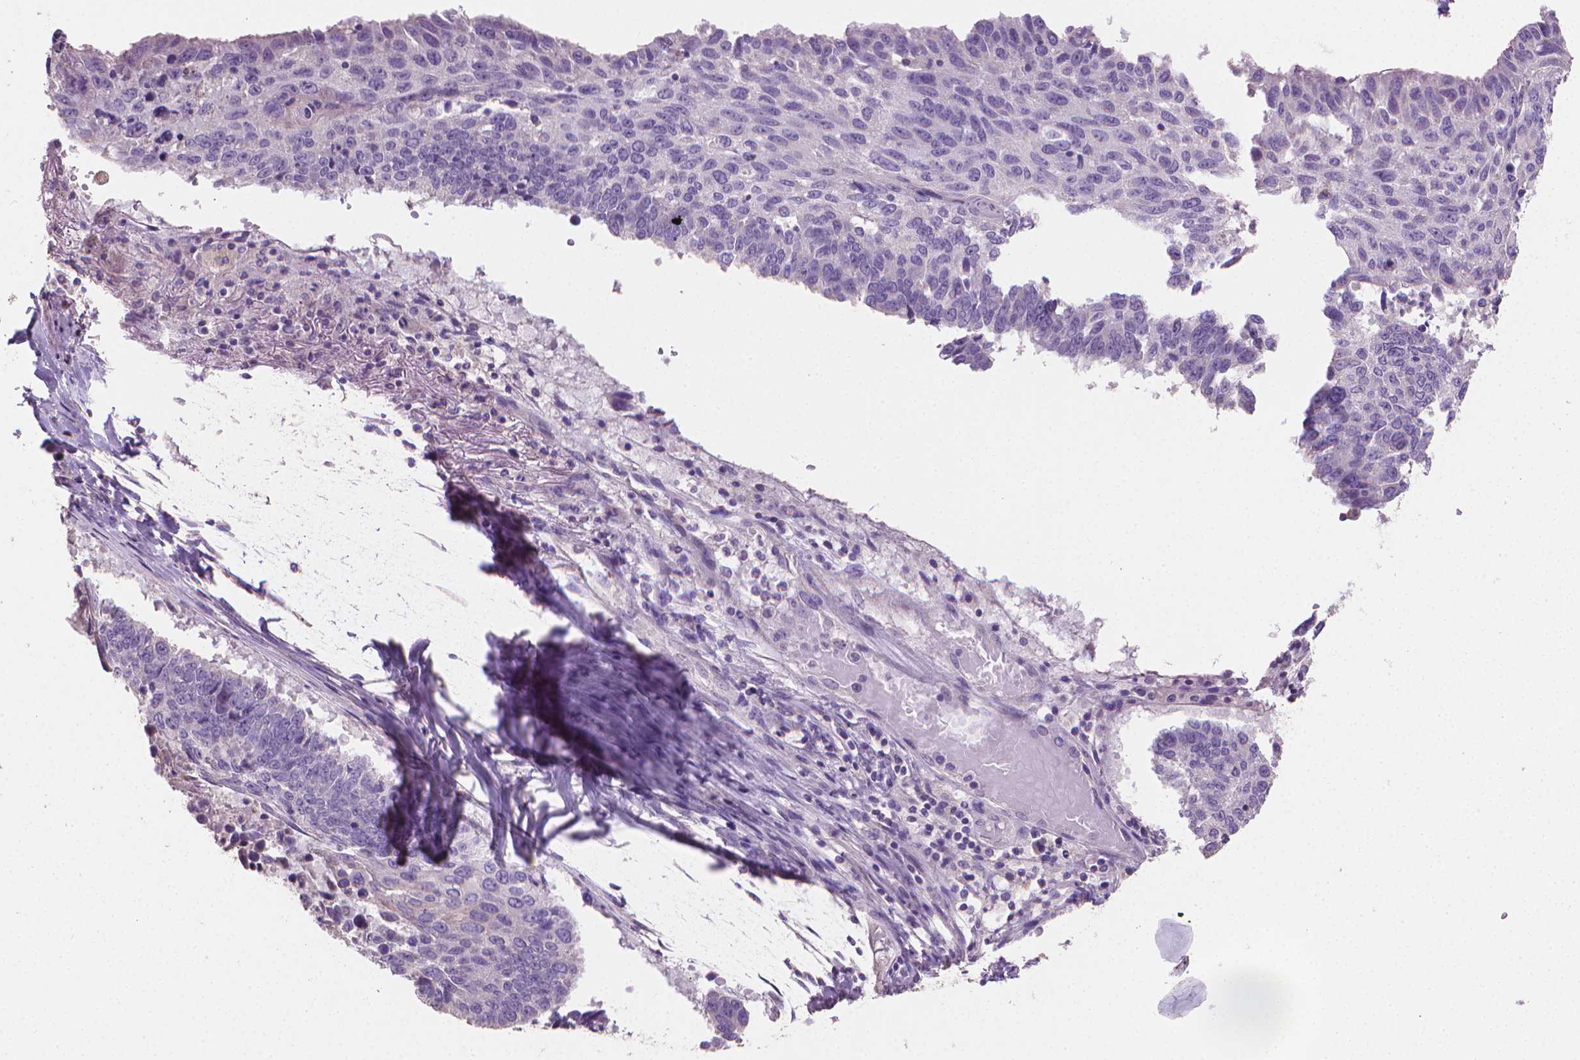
{"staining": {"intensity": "negative", "quantity": "none", "location": "none"}, "tissue": "lung cancer", "cell_type": "Tumor cells", "image_type": "cancer", "snomed": [{"axis": "morphology", "description": "Squamous cell carcinoma, NOS"}, {"axis": "topography", "description": "Lung"}], "caption": "There is no significant positivity in tumor cells of lung squamous cell carcinoma. Nuclei are stained in blue.", "gene": "CATIP", "patient": {"sex": "male", "age": 73}}